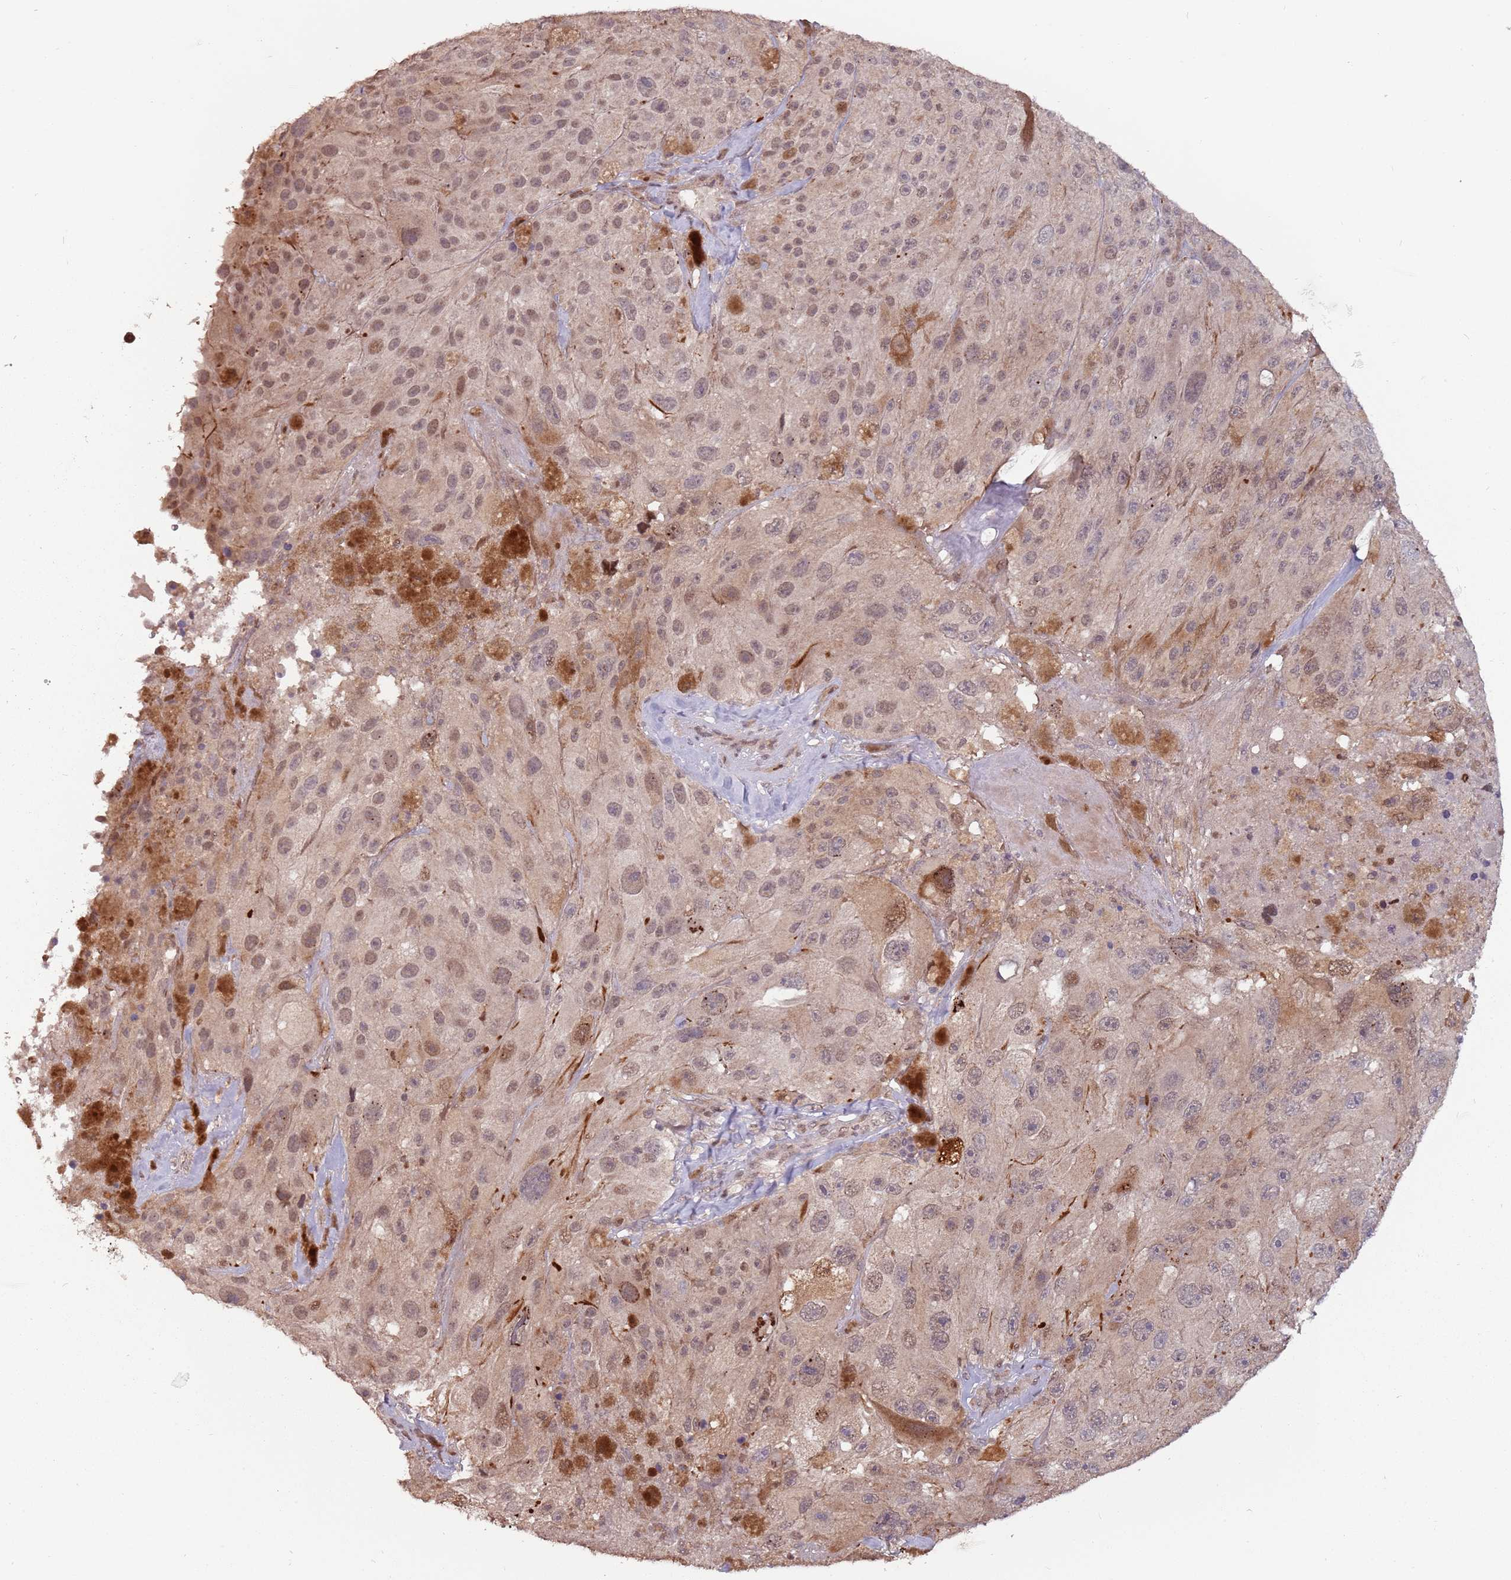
{"staining": {"intensity": "weak", "quantity": ">75%", "location": "nuclear"}, "tissue": "melanoma", "cell_type": "Tumor cells", "image_type": "cancer", "snomed": [{"axis": "morphology", "description": "Malignant melanoma, Metastatic site"}, {"axis": "topography", "description": "Lymph node"}], "caption": "Protein analysis of melanoma tissue shows weak nuclear positivity in about >75% of tumor cells.", "gene": "ZBTB5", "patient": {"sex": "male", "age": 62}}